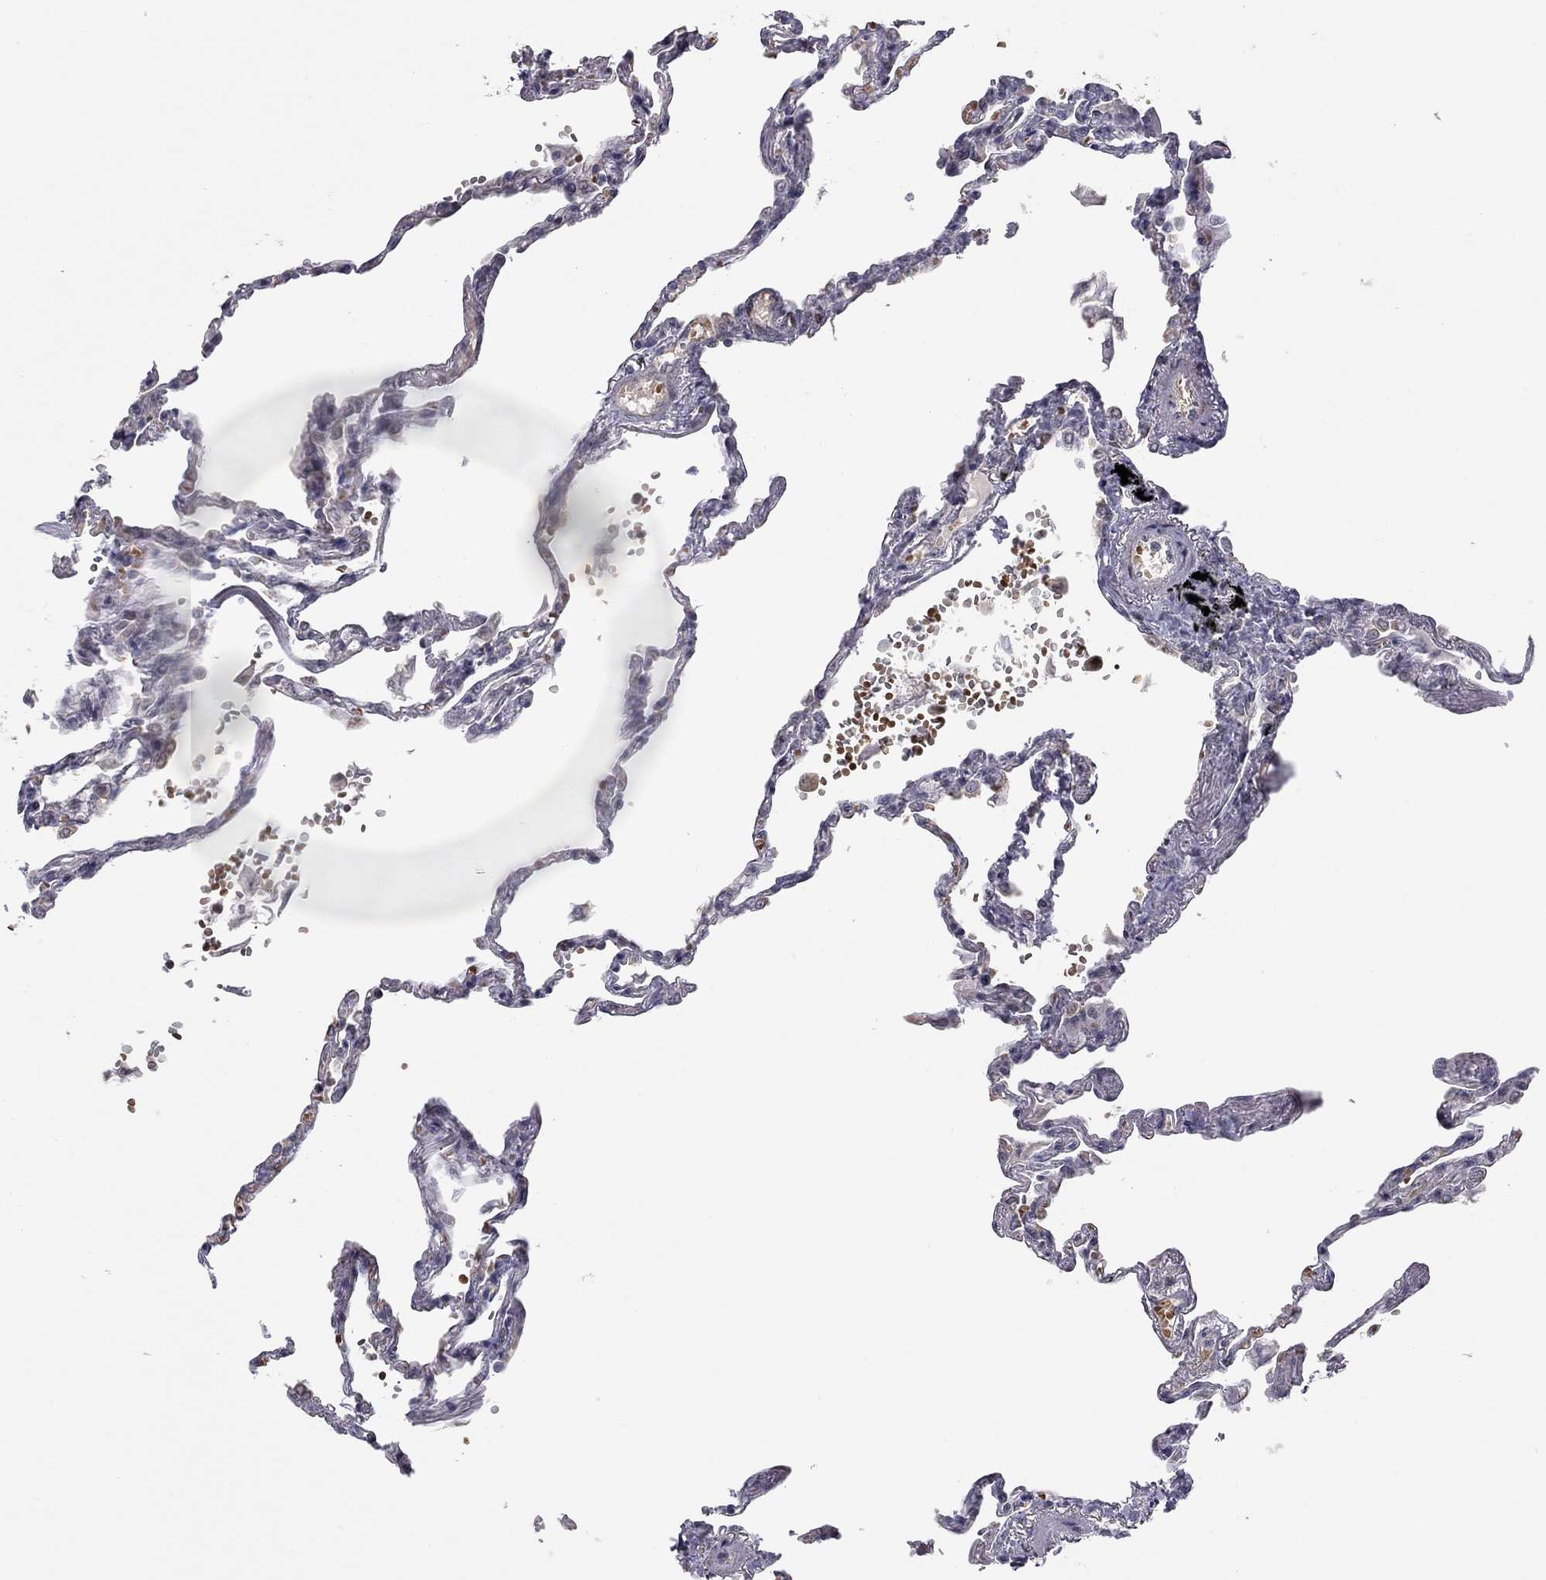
{"staining": {"intensity": "negative", "quantity": "none", "location": "none"}, "tissue": "lung", "cell_type": "Alveolar cells", "image_type": "normal", "snomed": [{"axis": "morphology", "description": "Normal tissue, NOS"}, {"axis": "topography", "description": "Lung"}], "caption": "A micrograph of human lung is negative for staining in alveolar cells. The staining is performed using DAB brown chromogen with nuclei counter-stained in using hematoxylin.", "gene": "MC3R", "patient": {"sex": "male", "age": 78}}